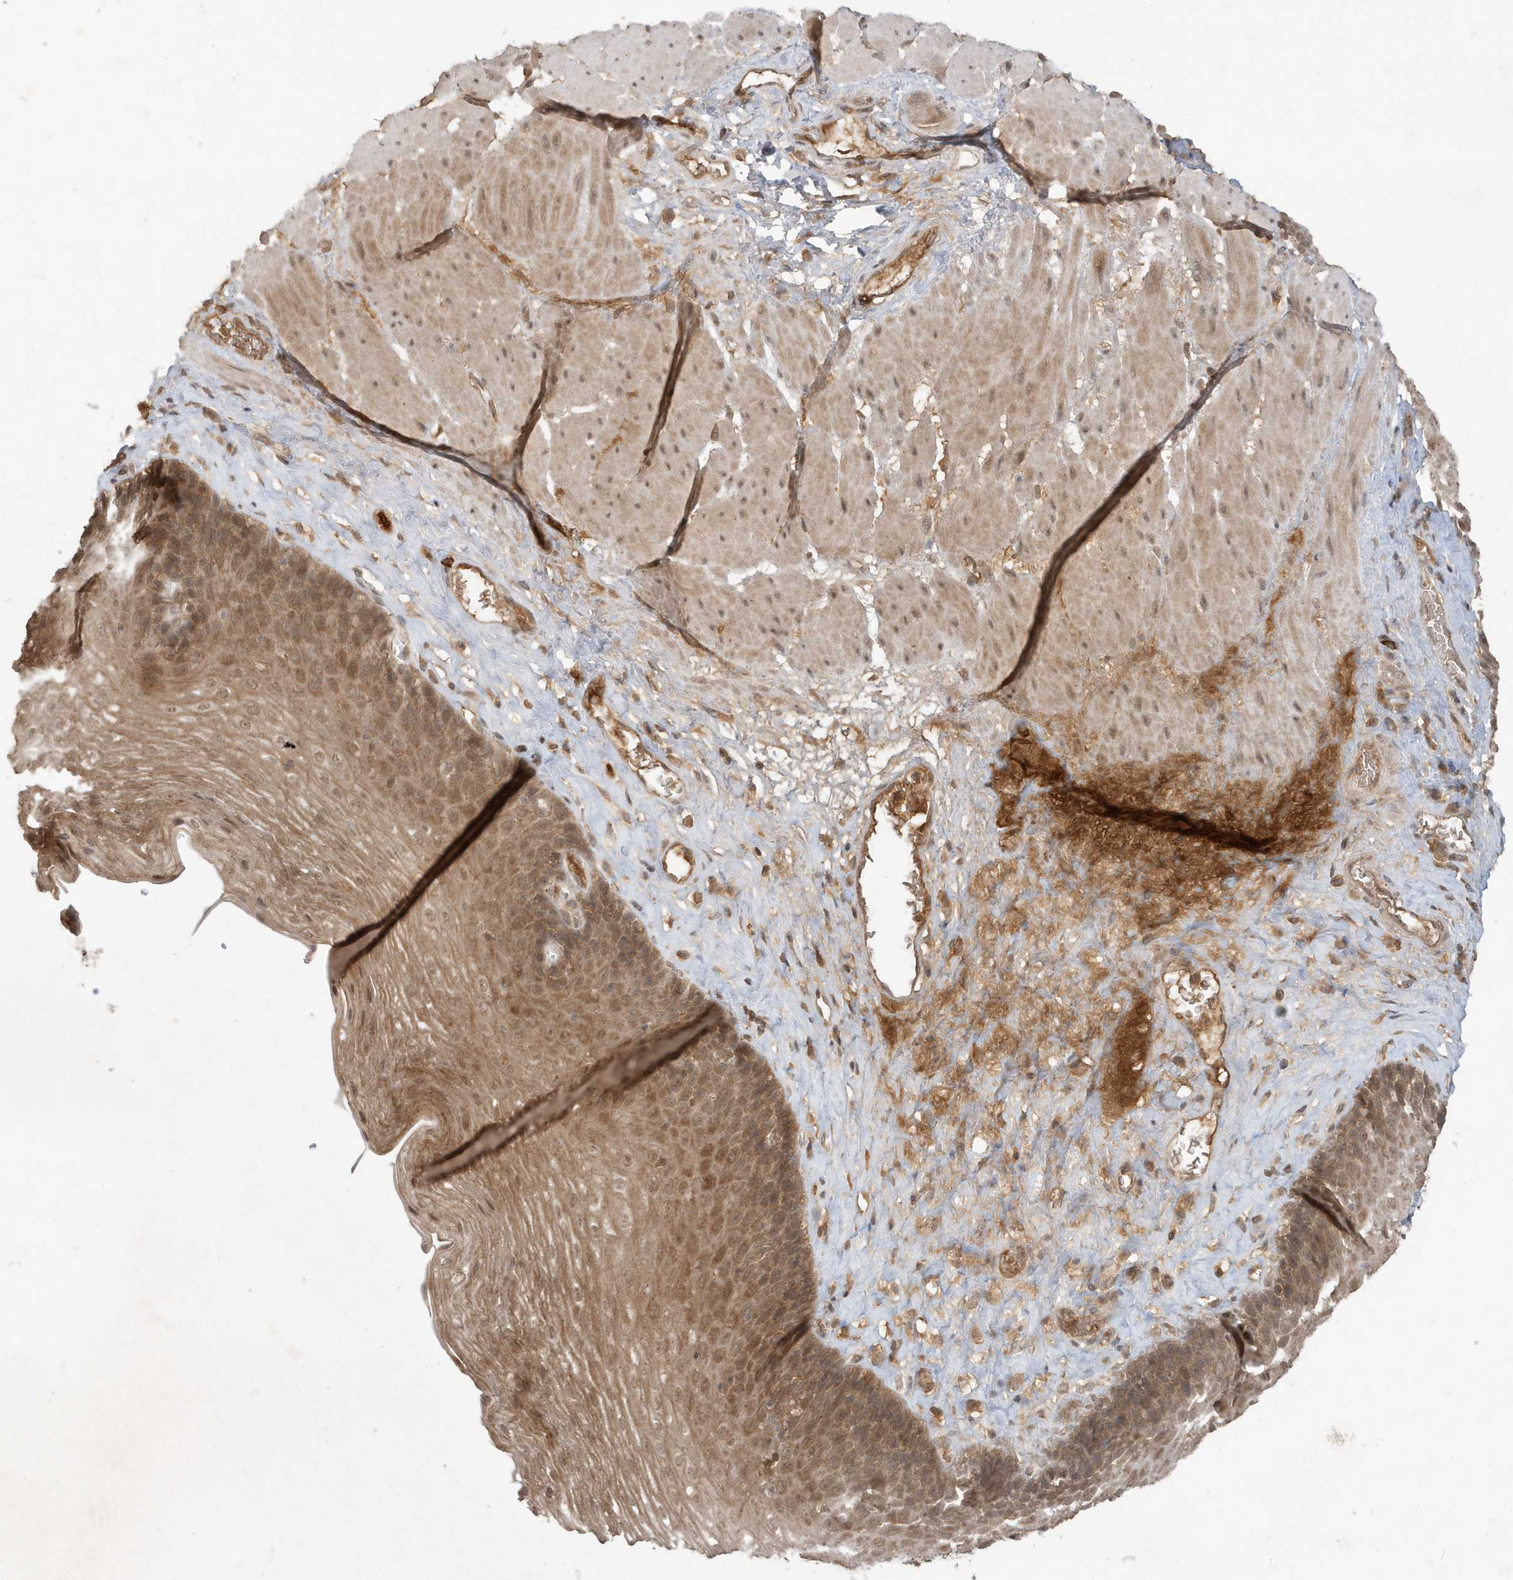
{"staining": {"intensity": "moderate", "quantity": ">75%", "location": "cytoplasmic/membranous,nuclear"}, "tissue": "esophagus", "cell_type": "Squamous epithelial cells", "image_type": "normal", "snomed": [{"axis": "morphology", "description": "Normal tissue, NOS"}, {"axis": "topography", "description": "Esophagus"}], "caption": "Esophagus was stained to show a protein in brown. There is medium levels of moderate cytoplasmic/membranous,nuclear expression in about >75% of squamous epithelial cells. Immunohistochemistry (ihc) stains the protein of interest in brown and the nuclei are stained blue.", "gene": "ABCB9", "patient": {"sex": "female", "age": 66}}